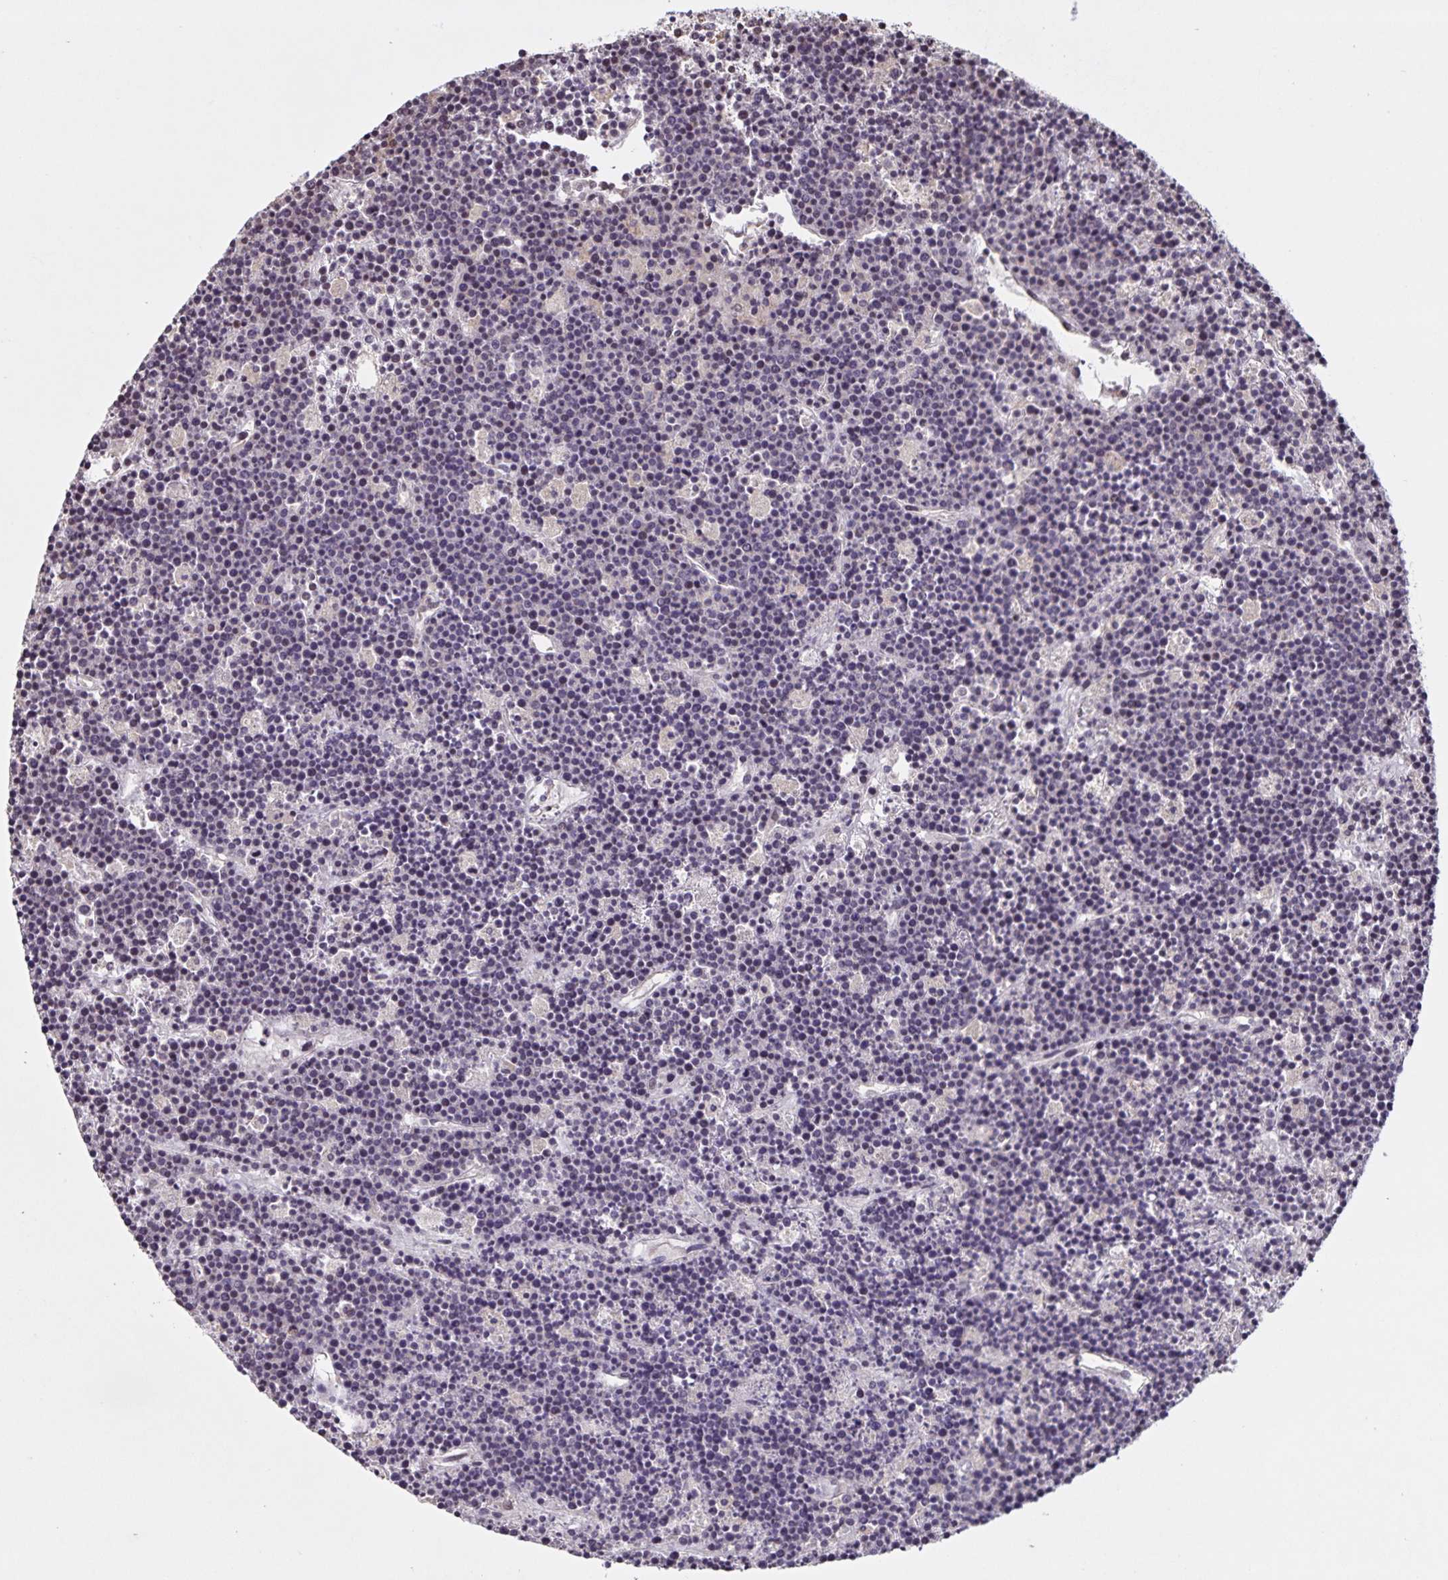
{"staining": {"intensity": "negative", "quantity": "none", "location": "none"}, "tissue": "lymphoma", "cell_type": "Tumor cells", "image_type": "cancer", "snomed": [{"axis": "morphology", "description": "Malignant lymphoma, non-Hodgkin's type, High grade"}, {"axis": "topography", "description": "Ovary"}], "caption": "Immunohistochemistry histopathology image of neoplastic tissue: human lymphoma stained with DAB displays no significant protein staining in tumor cells.", "gene": "GDF2", "patient": {"sex": "female", "age": 56}}